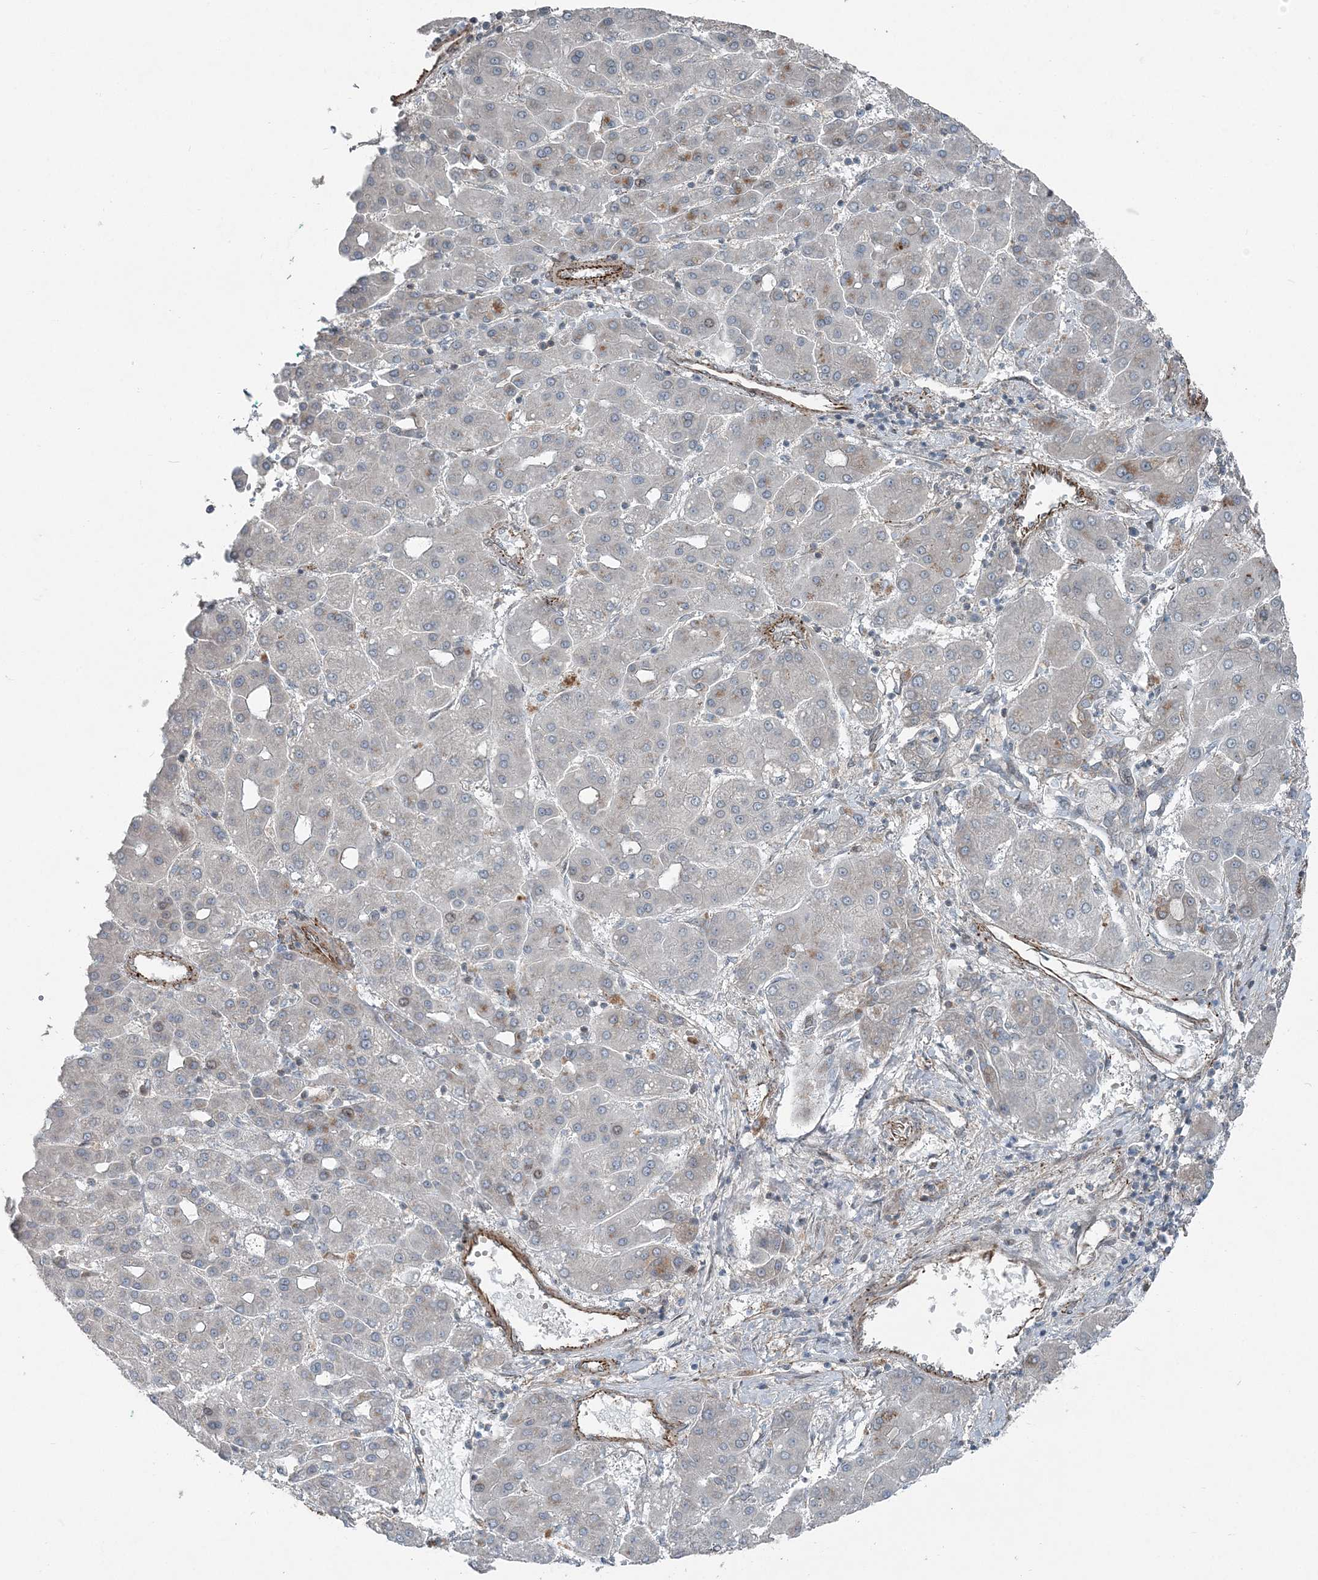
{"staining": {"intensity": "negative", "quantity": "none", "location": "none"}, "tissue": "liver cancer", "cell_type": "Tumor cells", "image_type": "cancer", "snomed": [{"axis": "morphology", "description": "Carcinoma, Hepatocellular, NOS"}, {"axis": "topography", "description": "Liver"}], "caption": "Immunohistochemistry (IHC) of human hepatocellular carcinoma (liver) exhibits no staining in tumor cells. (DAB (3,3'-diaminobenzidine) immunohistochemistry (IHC) visualized using brightfield microscopy, high magnification).", "gene": "FBXL17", "patient": {"sex": "male", "age": 65}}